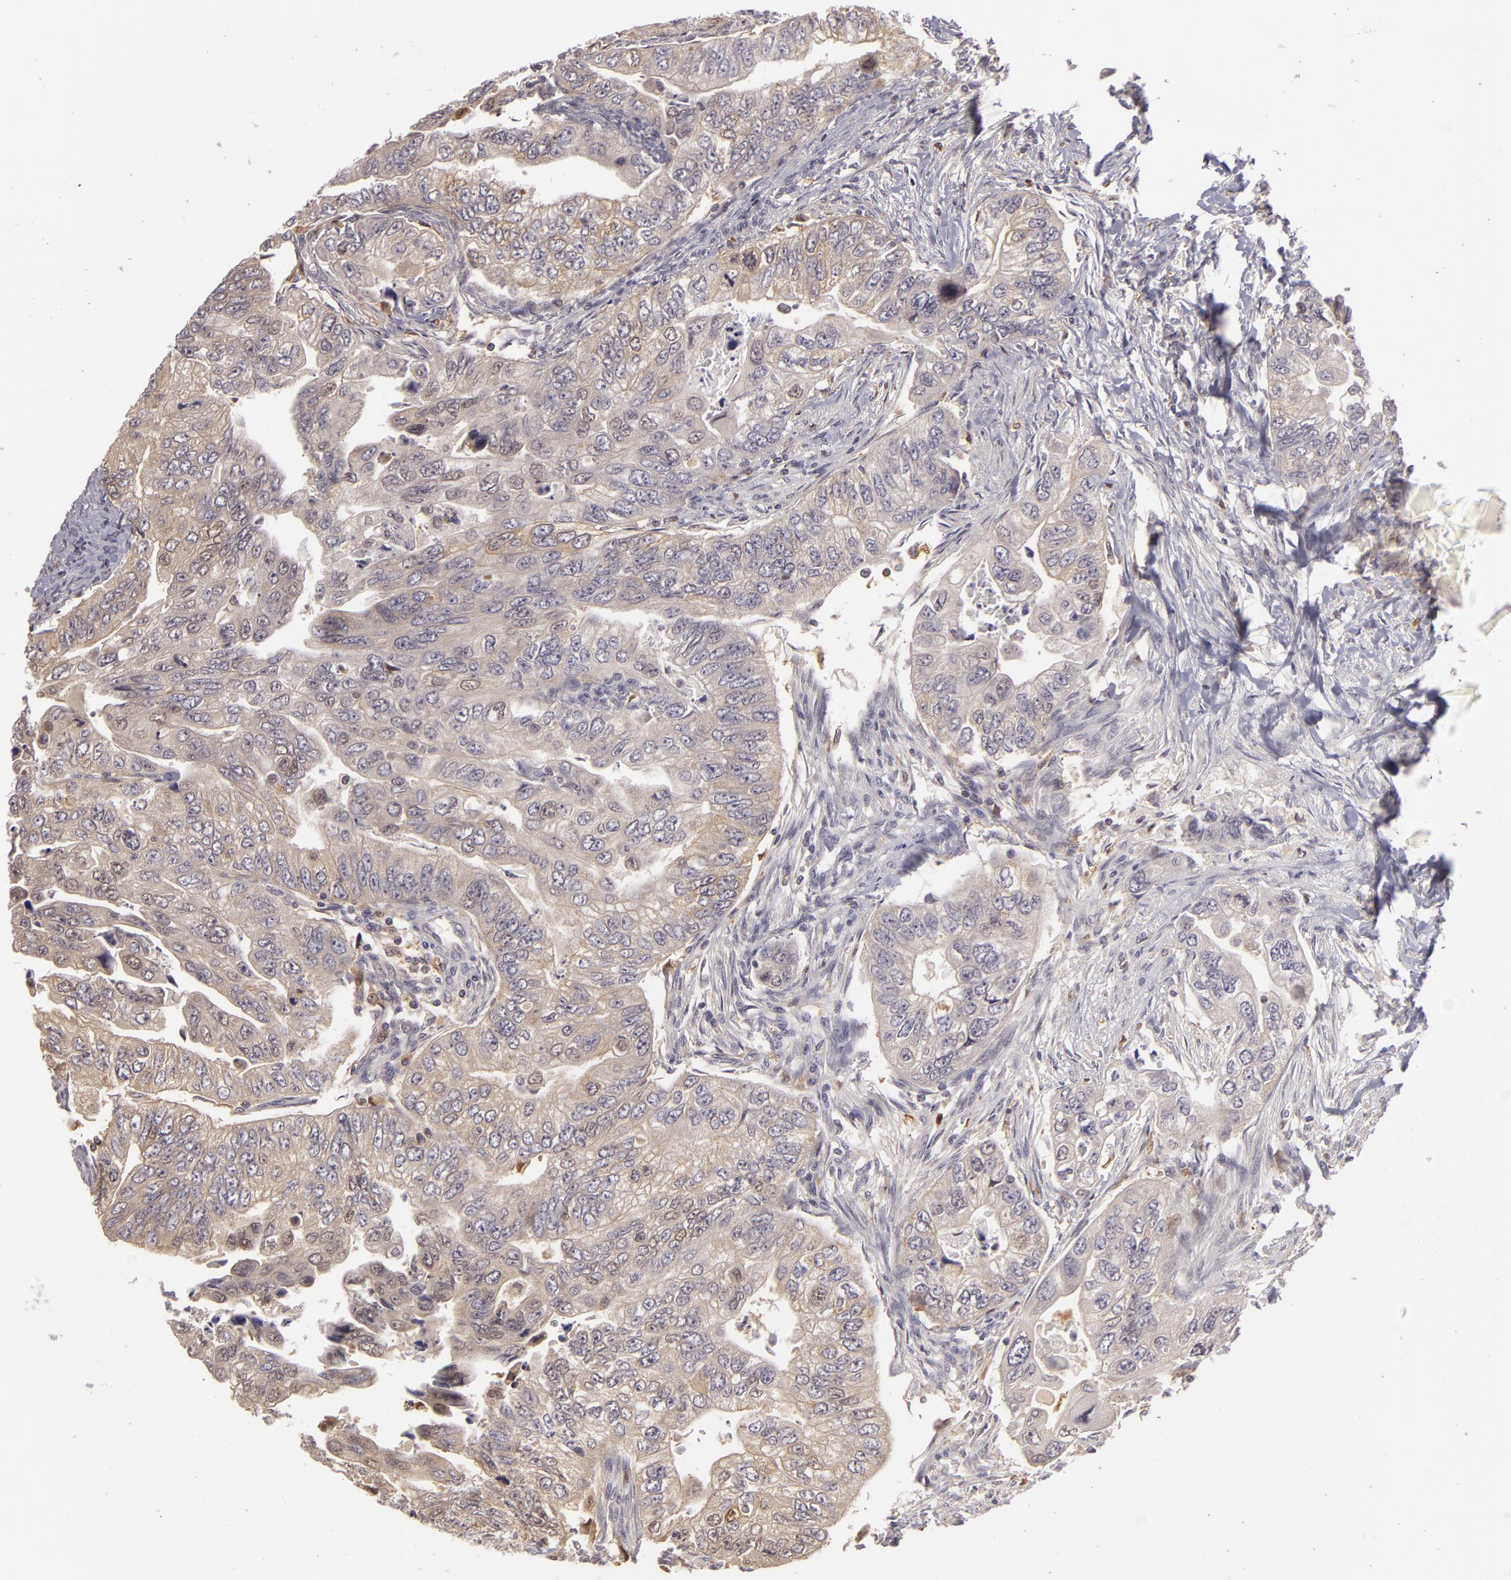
{"staining": {"intensity": "negative", "quantity": "none", "location": "none"}, "tissue": "colorectal cancer", "cell_type": "Tumor cells", "image_type": "cancer", "snomed": [{"axis": "morphology", "description": "Adenocarcinoma, NOS"}, {"axis": "topography", "description": "Colon"}], "caption": "Immunohistochemistry (IHC) of colorectal cancer (adenocarcinoma) exhibits no staining in tumor cells.", "gene": "GNPDA1", "patient": {"sex": "female", "age": 11}}